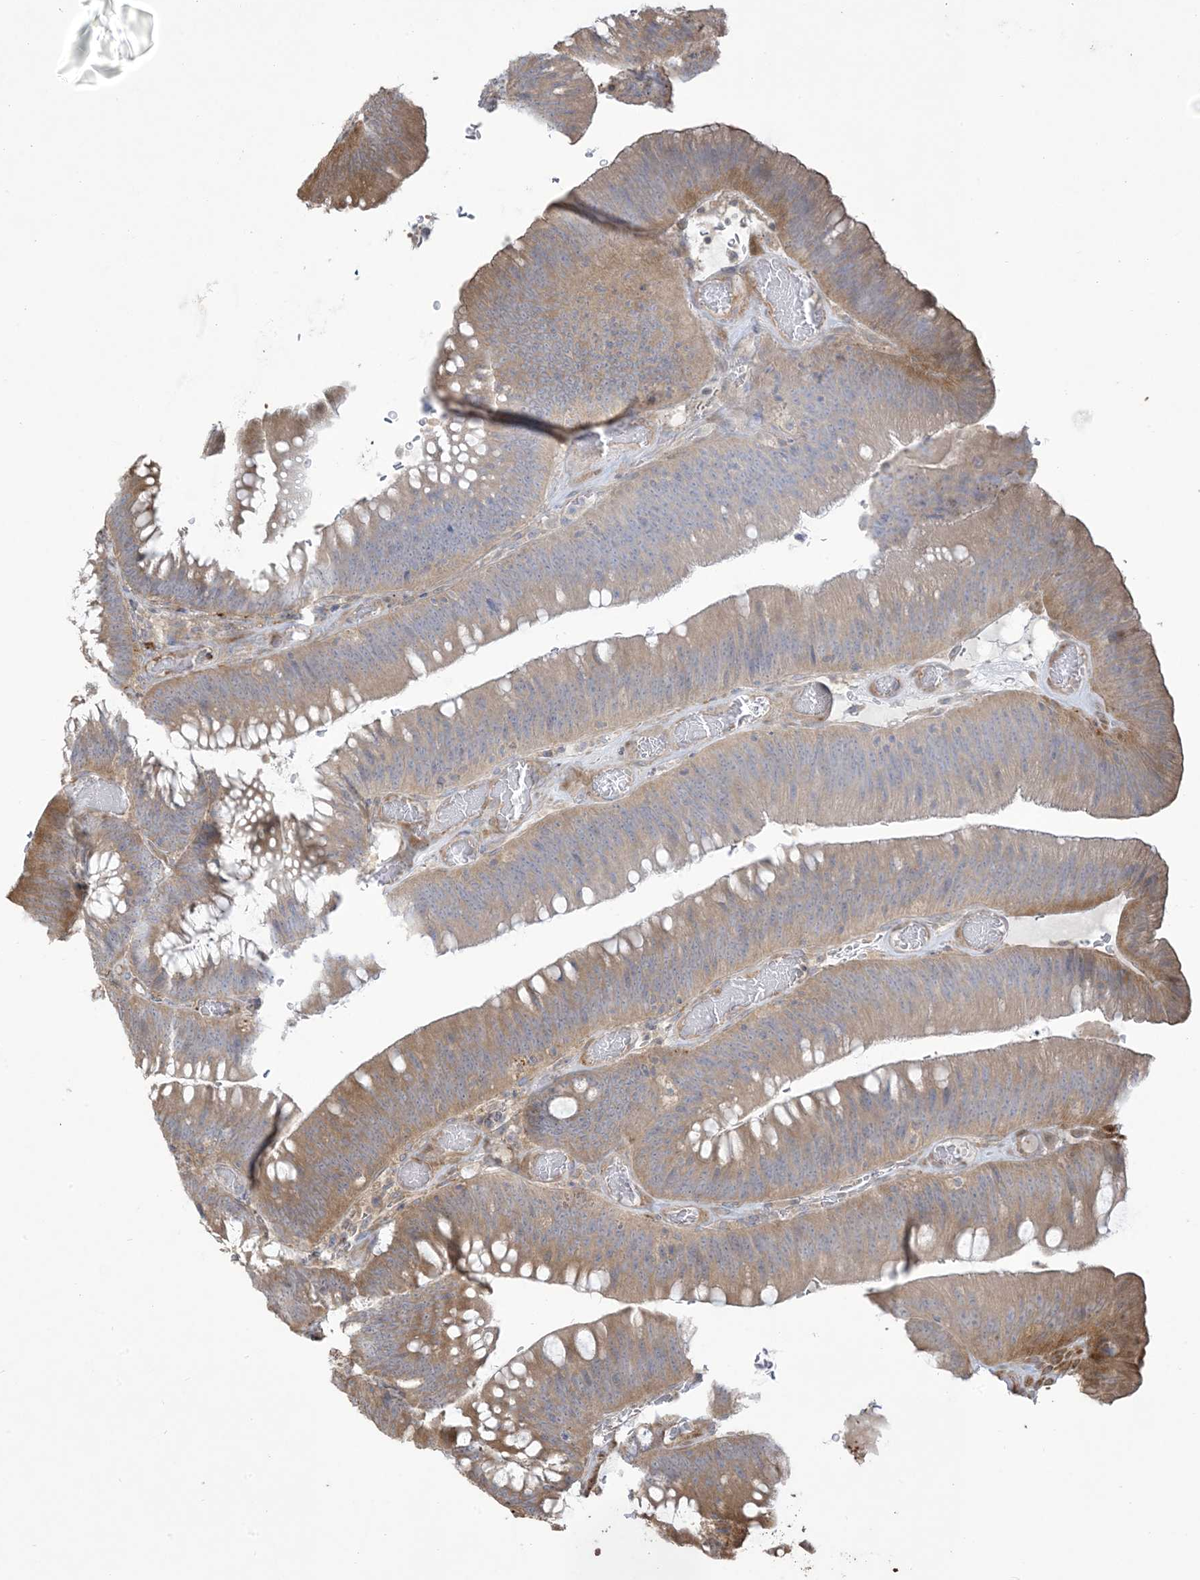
{"staining": {"intensity": "weak", "quantity": ">75%", "location": "cytoplasmic/membranous"}, "tissue": "colorectal cancer", "cell_type": "Tumor cells", "image_type": "cancer", "snomed": [{"axis": "morphology", "description": "Normal tissue, NOS"}, {"axis": "topography", "description": "Colon"}], "caption": "Colorectal cancer tissue demonstrates weak cytoplasmic/membranous positivity in about >75% of tumor cells, visualized by immunohistochemistry.", "gene": "KLHL18", "patient": {"sex": "female", "age": 82}}